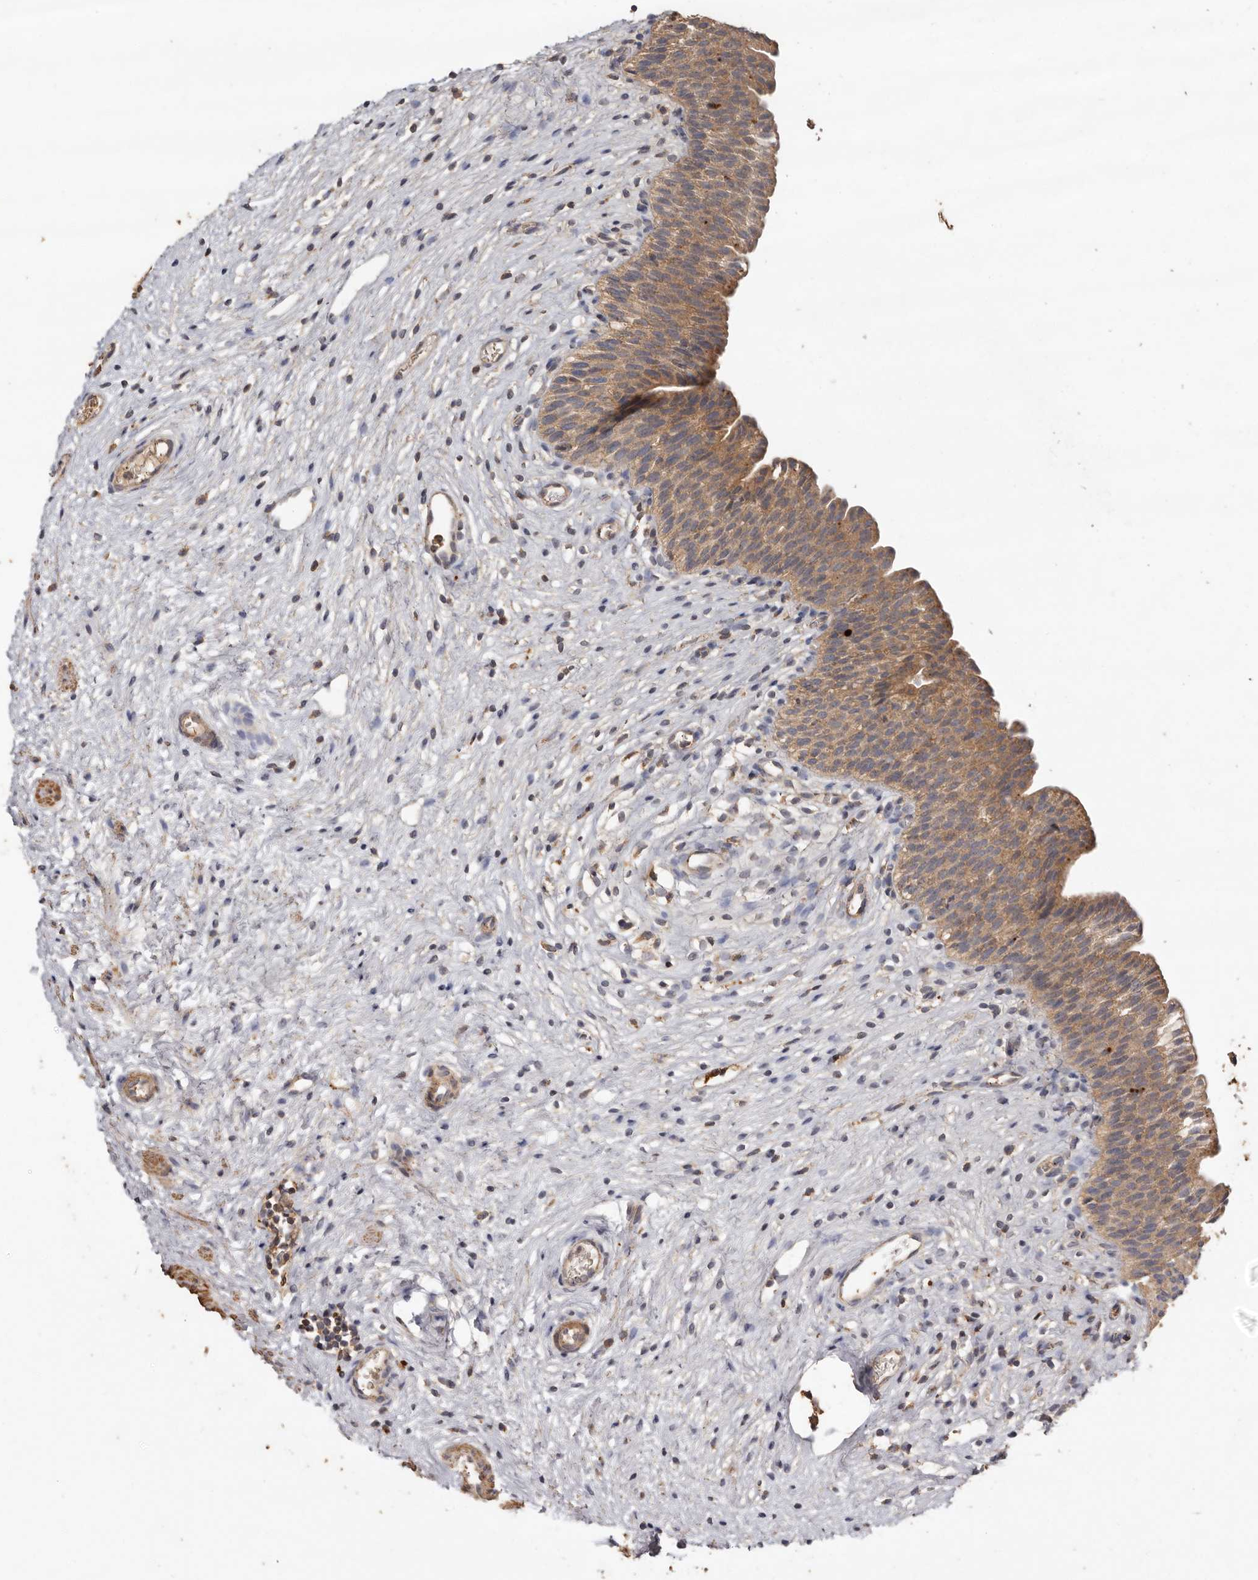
{"staining": {"intensity": "moderate", "quantity": ">75%", "location": "cytoplasmic/membranous"}, "tissue": "urinary bladder", "cell_type": "Urothelial cells", "image_type": "normal", "snomed": [{"axis": "morphology", "description": "Normal tissue, NOS"}, {"axis": "topography", "description": "Urinary bladder"}], "caption": "A medium amount of moderate cytoplasmic/membranous expression is seen in approximately >75% of urothelial cells in benign urinary bladder.", "gene": "RWDD1", "patient": {"sex": "male", "age": 1}}